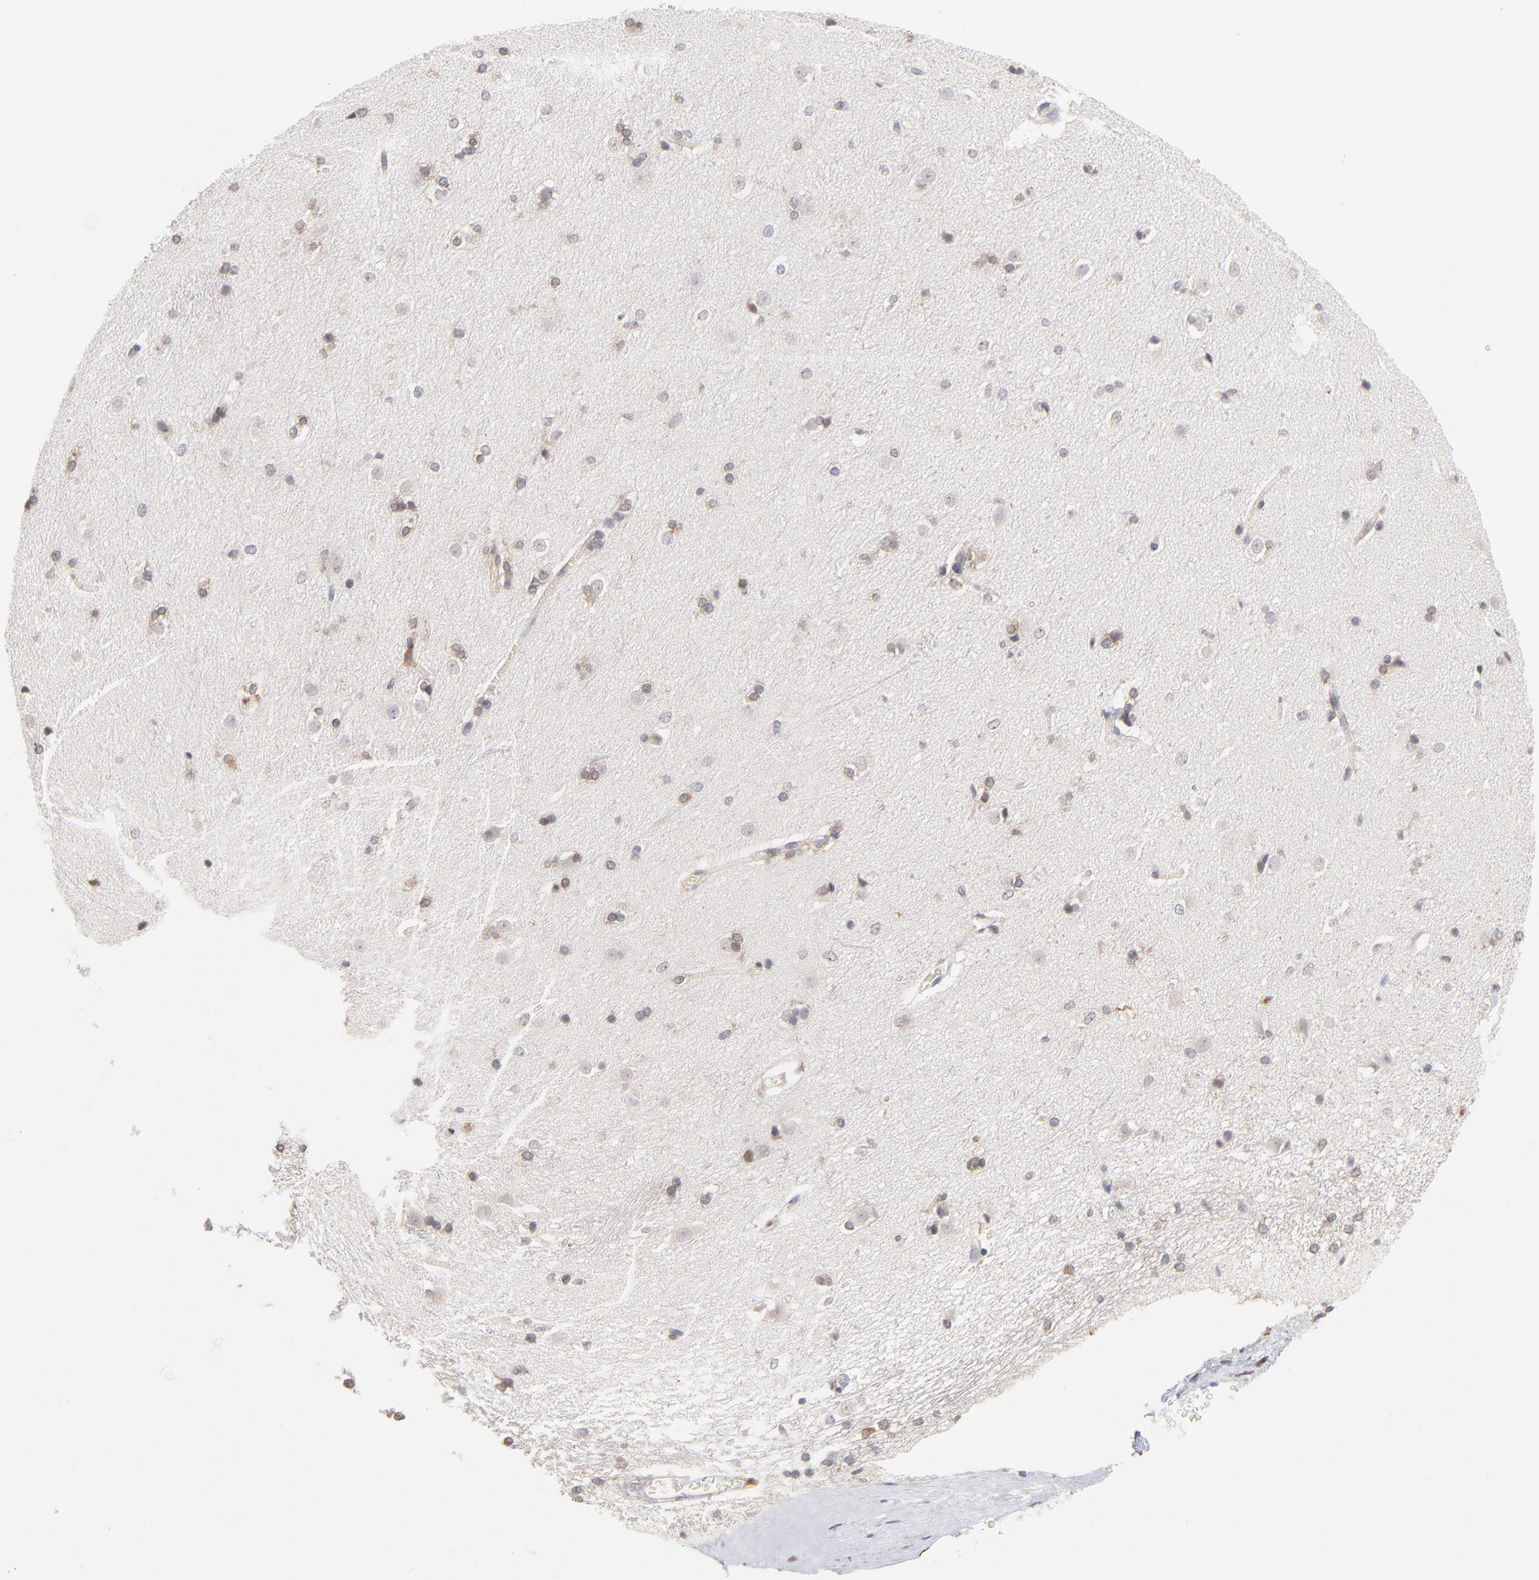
{"staining": {"intensity": "weak", "quantity": "<25%", "location": "cytoplasmic/membranous"}, "tissue": "caudate", "cell_type": "Glial cells", "image_type": "normal", "snomed": [{"axis": "morphology", "description": "Normal tissue, NOS"}, {"axis": "topography", "description": "Lateral ventricle wall"}], "caption": "Immunohistochemical staining of benign human caudate demonstrates no significant staining in glial cells.", "gene": "WIPF1", "patient": {"sex": "female", "age": 19}}